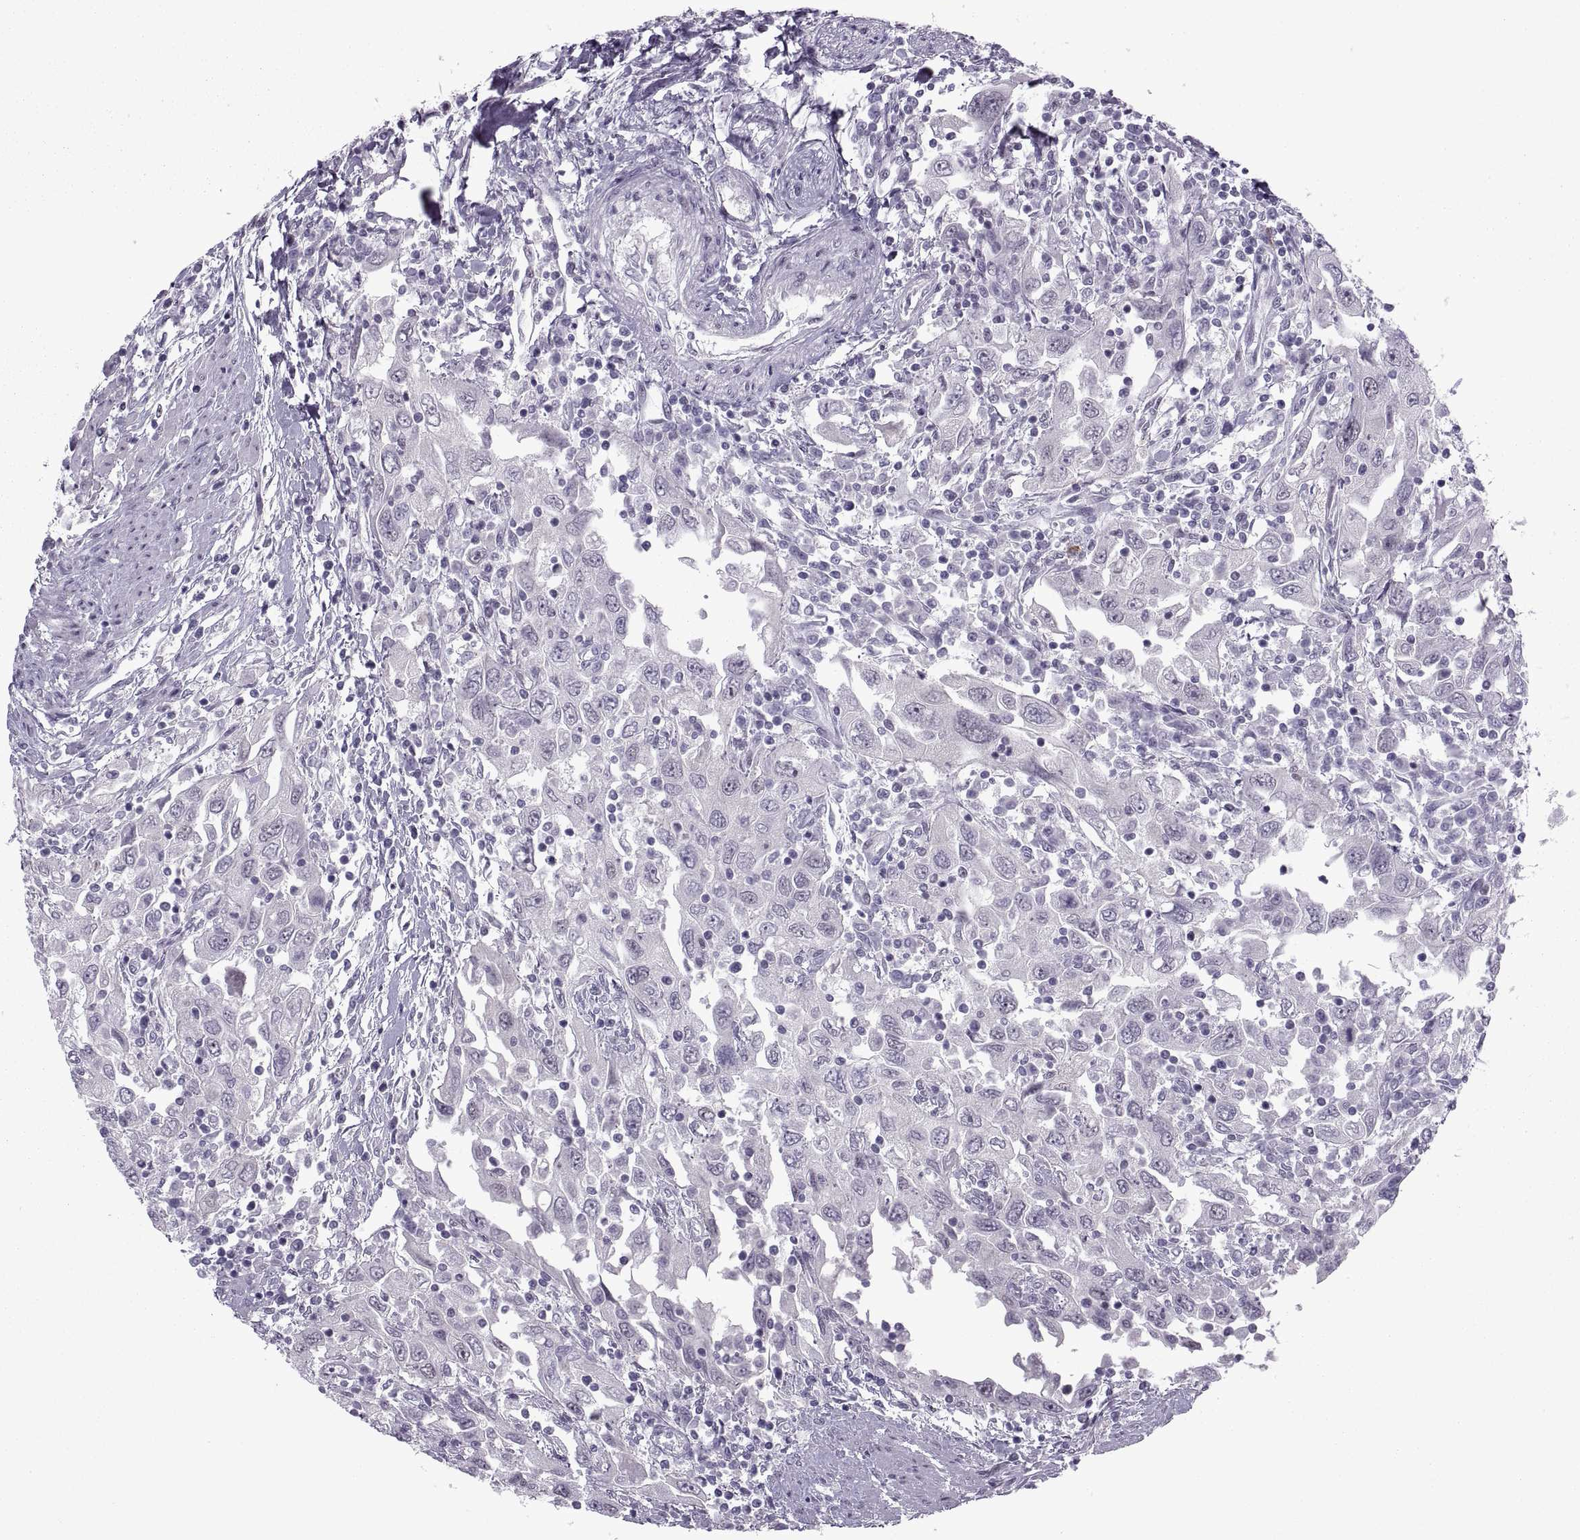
{"staining": {"intensity": "negative", "quantity": "none", "location": "none"}, "tissue": "urothelial cancer", "cell_type": "Tumor cells", "image_type": "cancer", "snomed": [{"axis": "morphology", "description": "Urothelial carcinoma, High grade"}, {"axis": "topography", "description": "Urinary bladder"}], "caption": "This is an immunohistochemistry photomicrograph of human high-grade urothelial carcinoma. There is no expression in tumor cells.", "gene": "MAGEA4", "patient": {"sex": "male", "age": 76}}